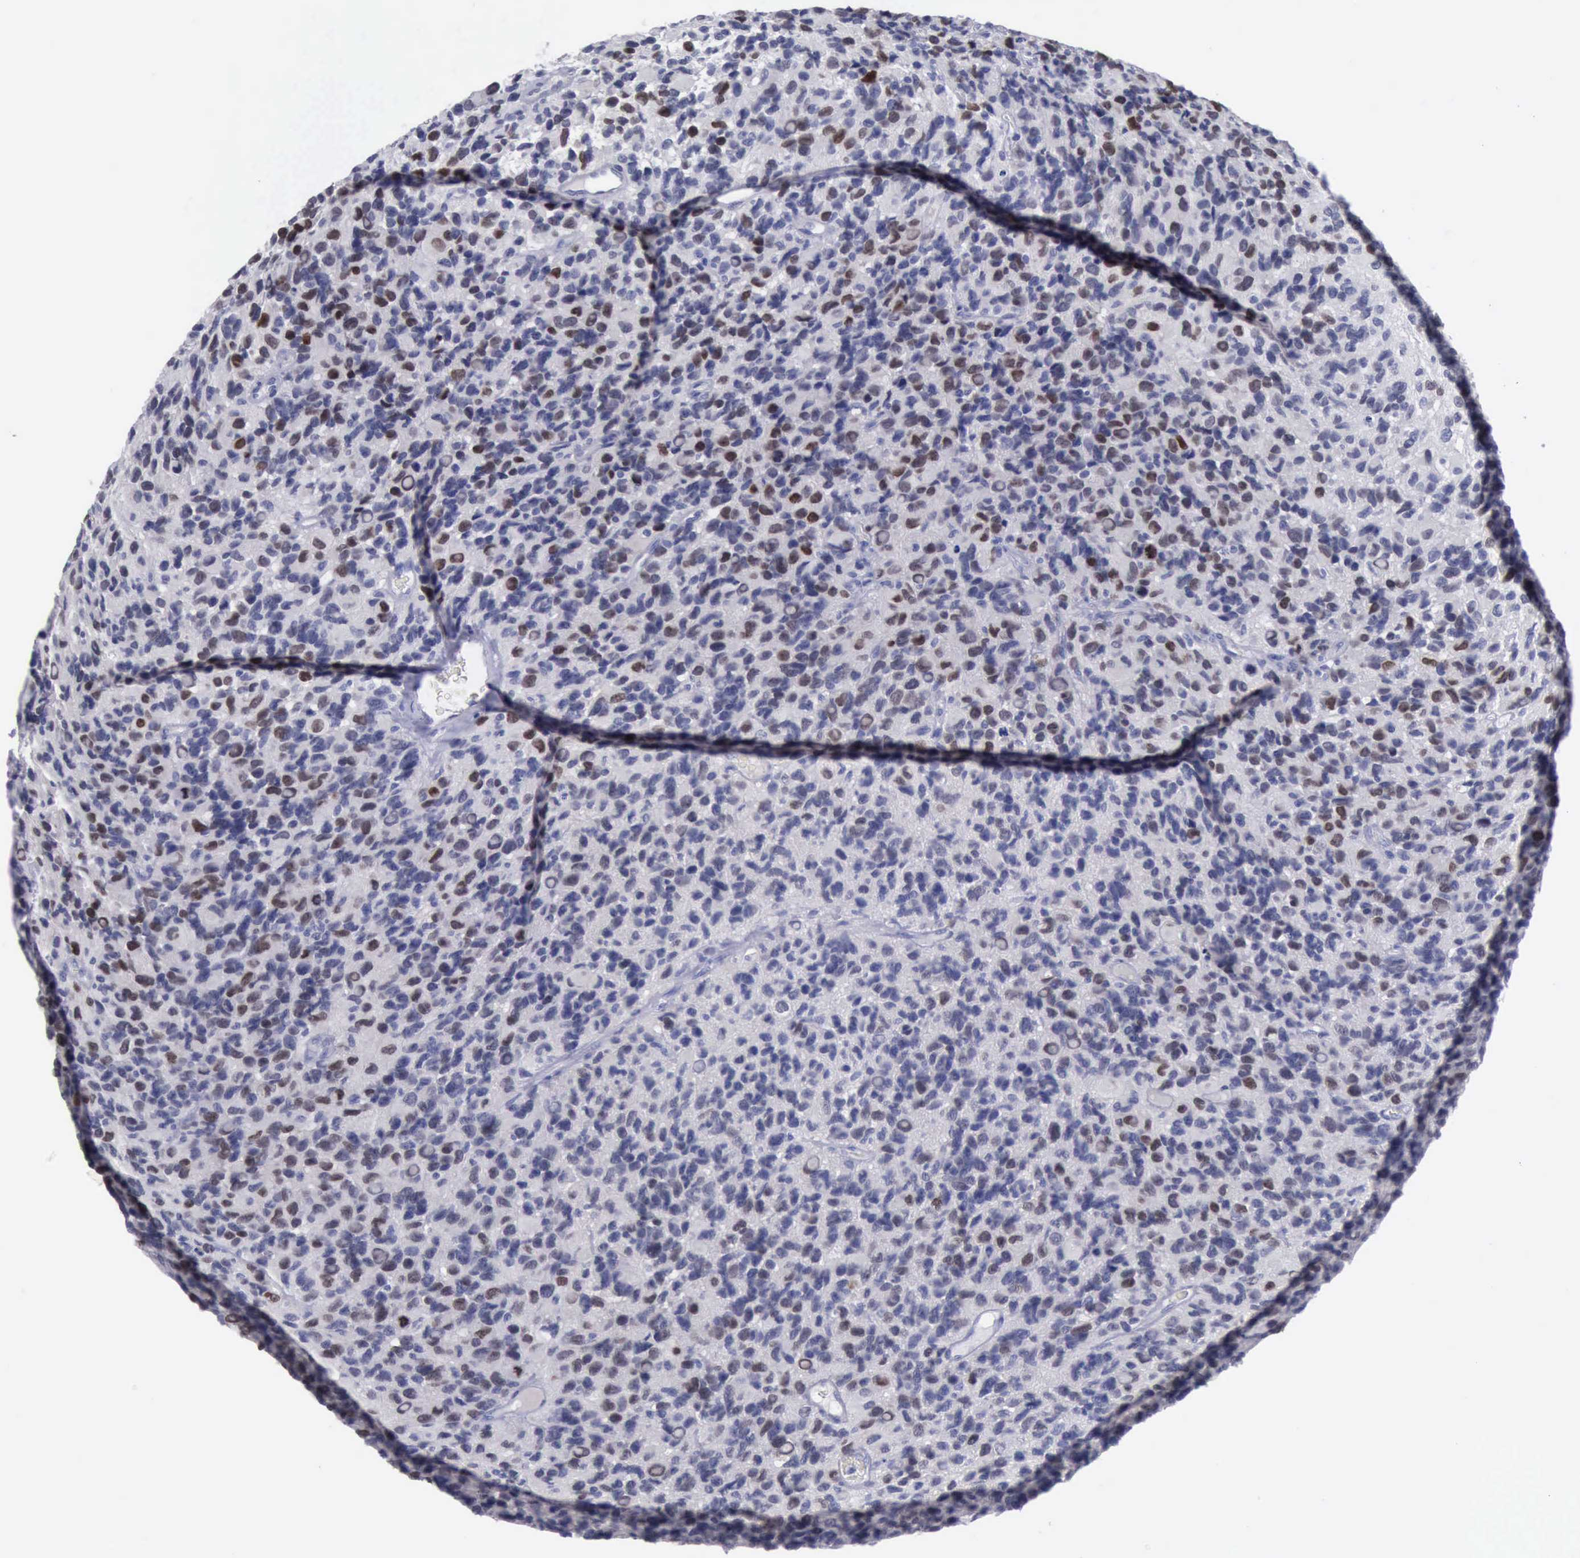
{"staining": {"intensity": "moderate", "quantity": "<25%", "location": "nuclear"}, "tissue": "glioma", "cell_type": "Tumor cells", "image_type": "cancer", "snomed": [{"axis": "morphology", "description": "Glioma, malignant, High grade"}, {"axis": "topography", "description": "Brain"}], "caption": "High-magnification brightfield microscopy of malignant high-grade glioma stained with DAB (3,3'-diaminobenzidine) (brown) and counterstained with hematoxylin (blue). tumor cells exhibit moderate nuclear expression is appreciated in approximately<25% of cells.", "gene": "SATB2", "patient": {"sex": "male", "age": 77}}